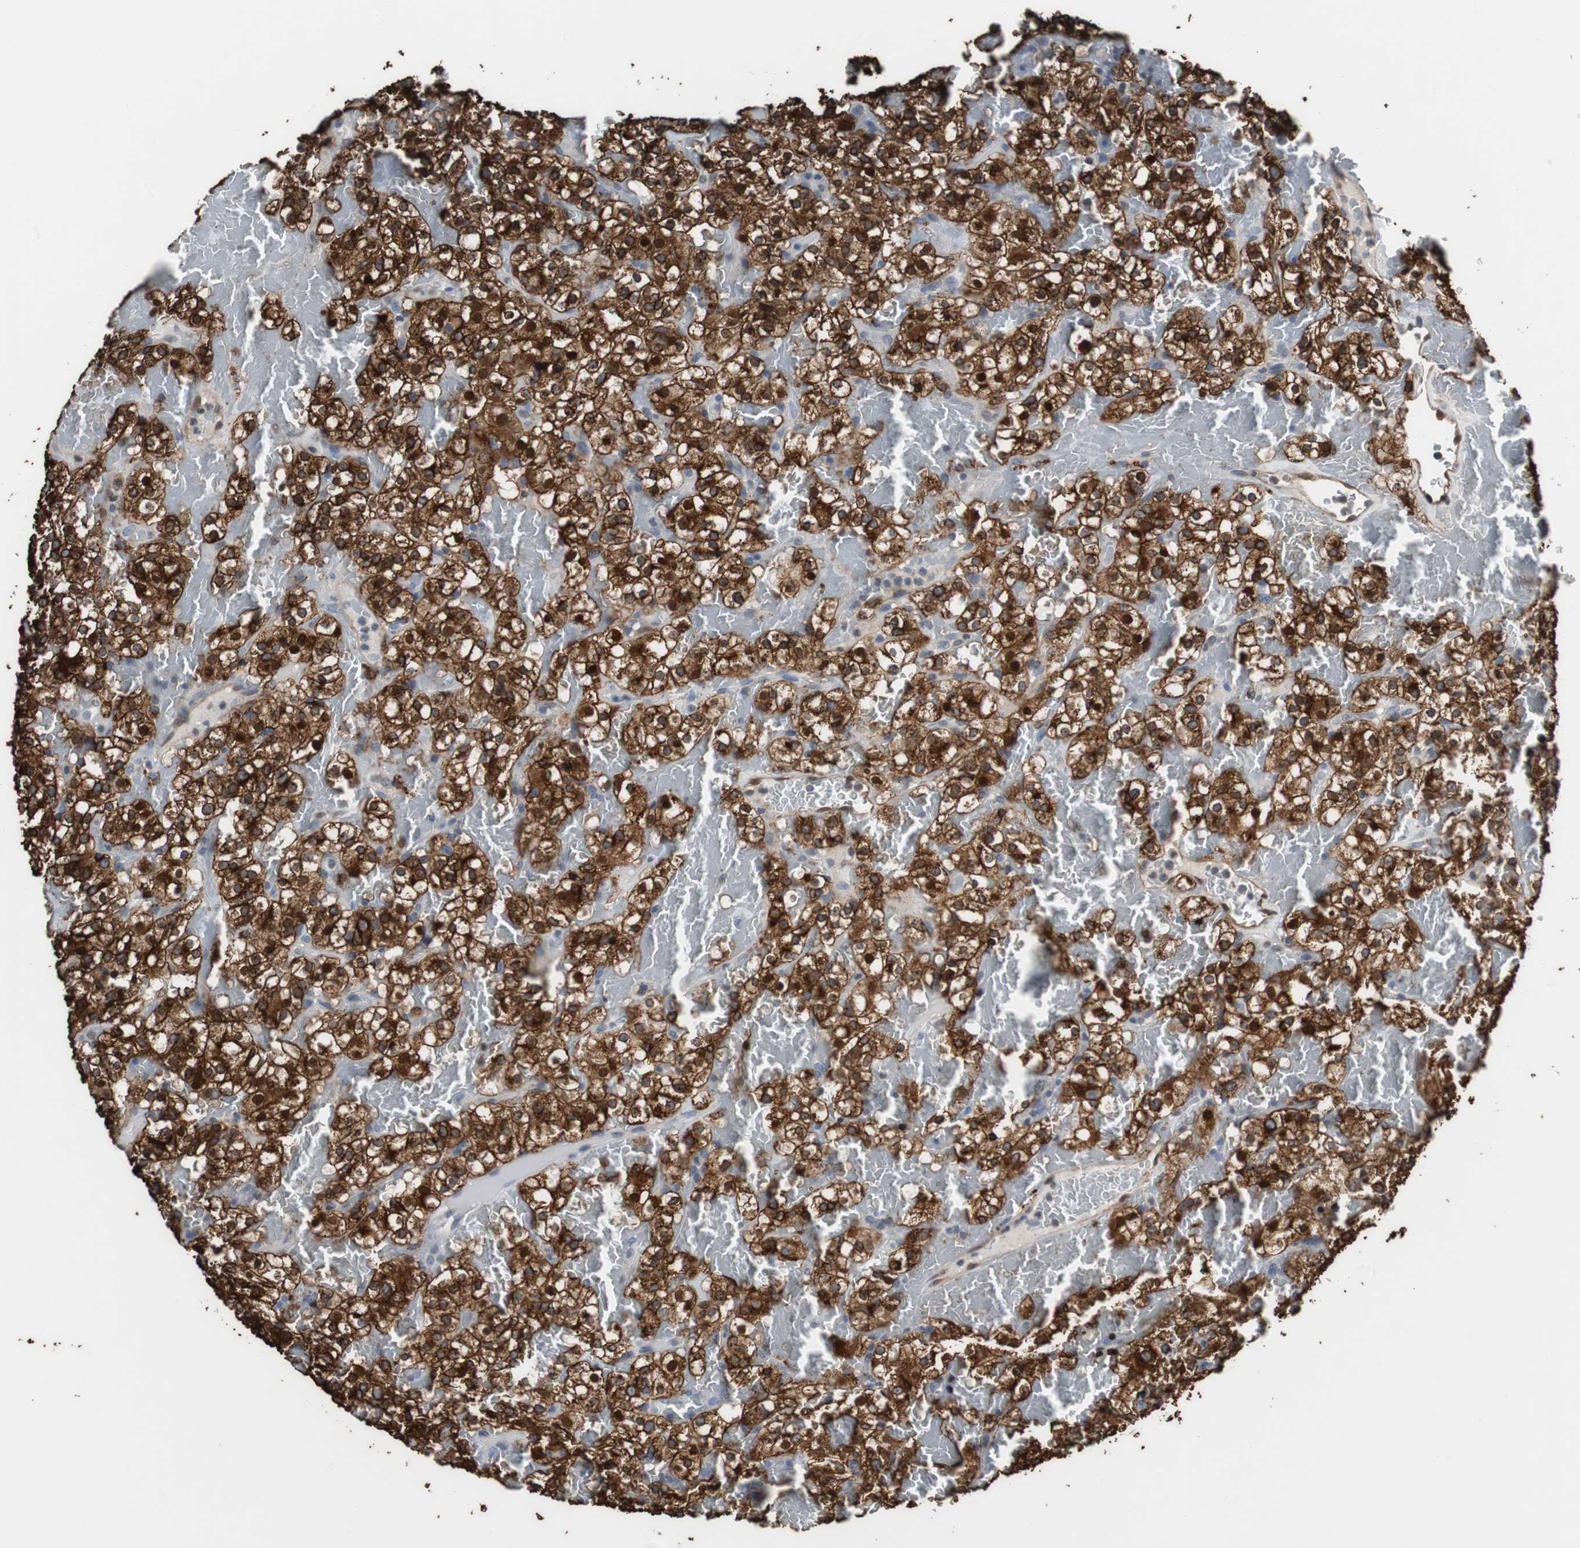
{"staining": {"intensity": "strong", "quantity": ">75%", "location": "cytoplasmic/membranous,nuclear"}, "tissue": "renal cancer", "cell_type": "Tumor cells", "image_type": "cancer", "snomed": [{"axis": "morphology", "description": "Normal tissue, NOS"}, {"axis": "morphology", "description": "Adenocarcinoma, NOS"}, {"axis": "topography", "description": "Kidney"}], "caption": "Immunohistochemical staining of renal adenocarcinoma reveals strong cytoplasmic/membranous and nuclear protein expression in about >75% of tumor cells.", "gene": "ANXA4", "patient": {"sex": "female", "age": 72}}